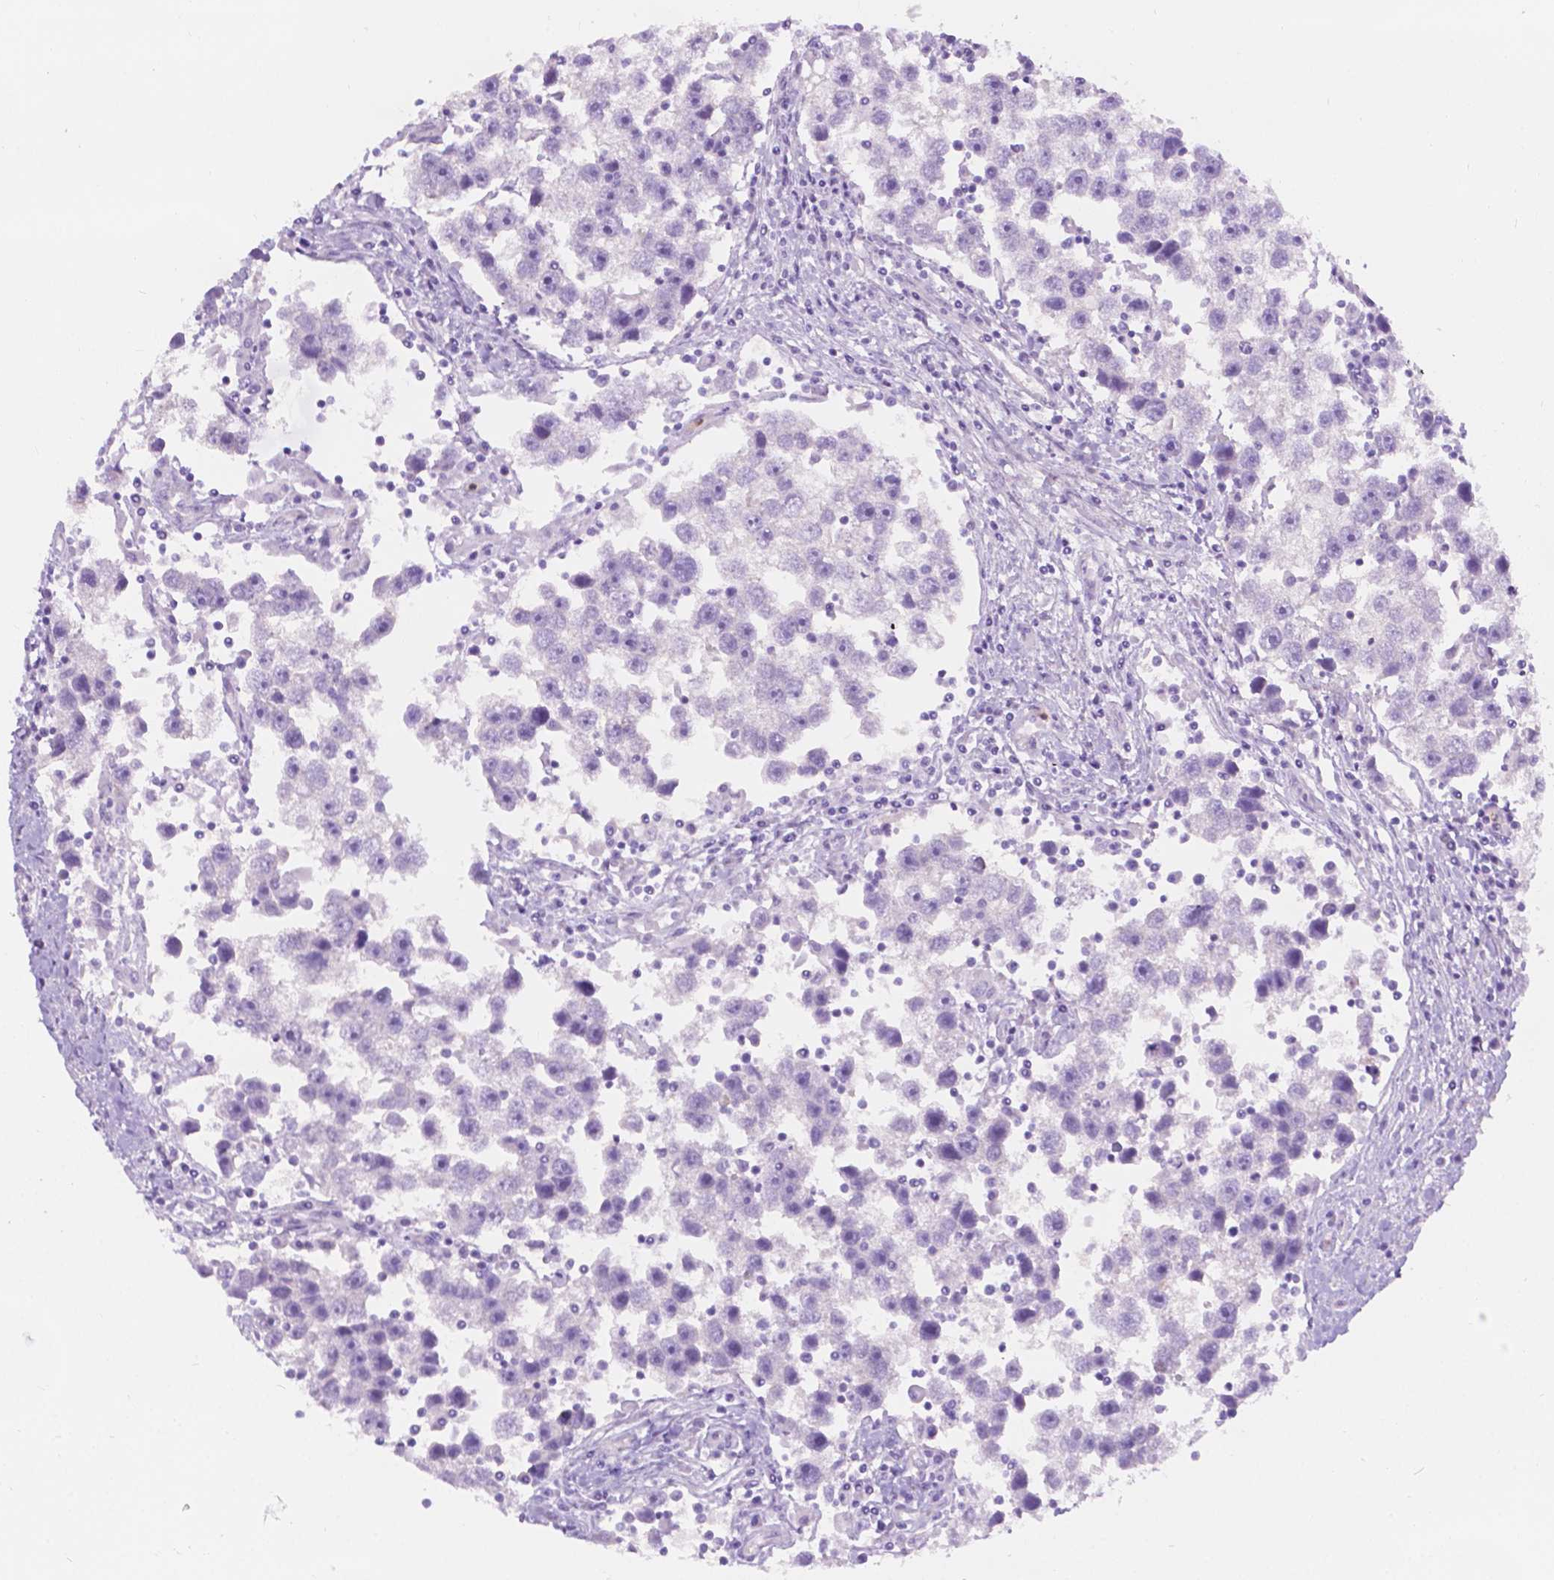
{"staining": {"intensity": "negative", "quantity": "none", "location": "none"}, "tissue": "testis cancer", "cell_type": "Tumor cells", "image_type": "cancer", "snomed": [{"axis": "morphology", "description": "Seminoma, NOS"}, {"axis": "topography", "description": "Testis"}], "caption": "Immunohistochemical staining of human testis seminoma reveals no significant staining in tumor cells.", "gene": "GNAO1", "patient": {"sex": "male", "age": 30}}